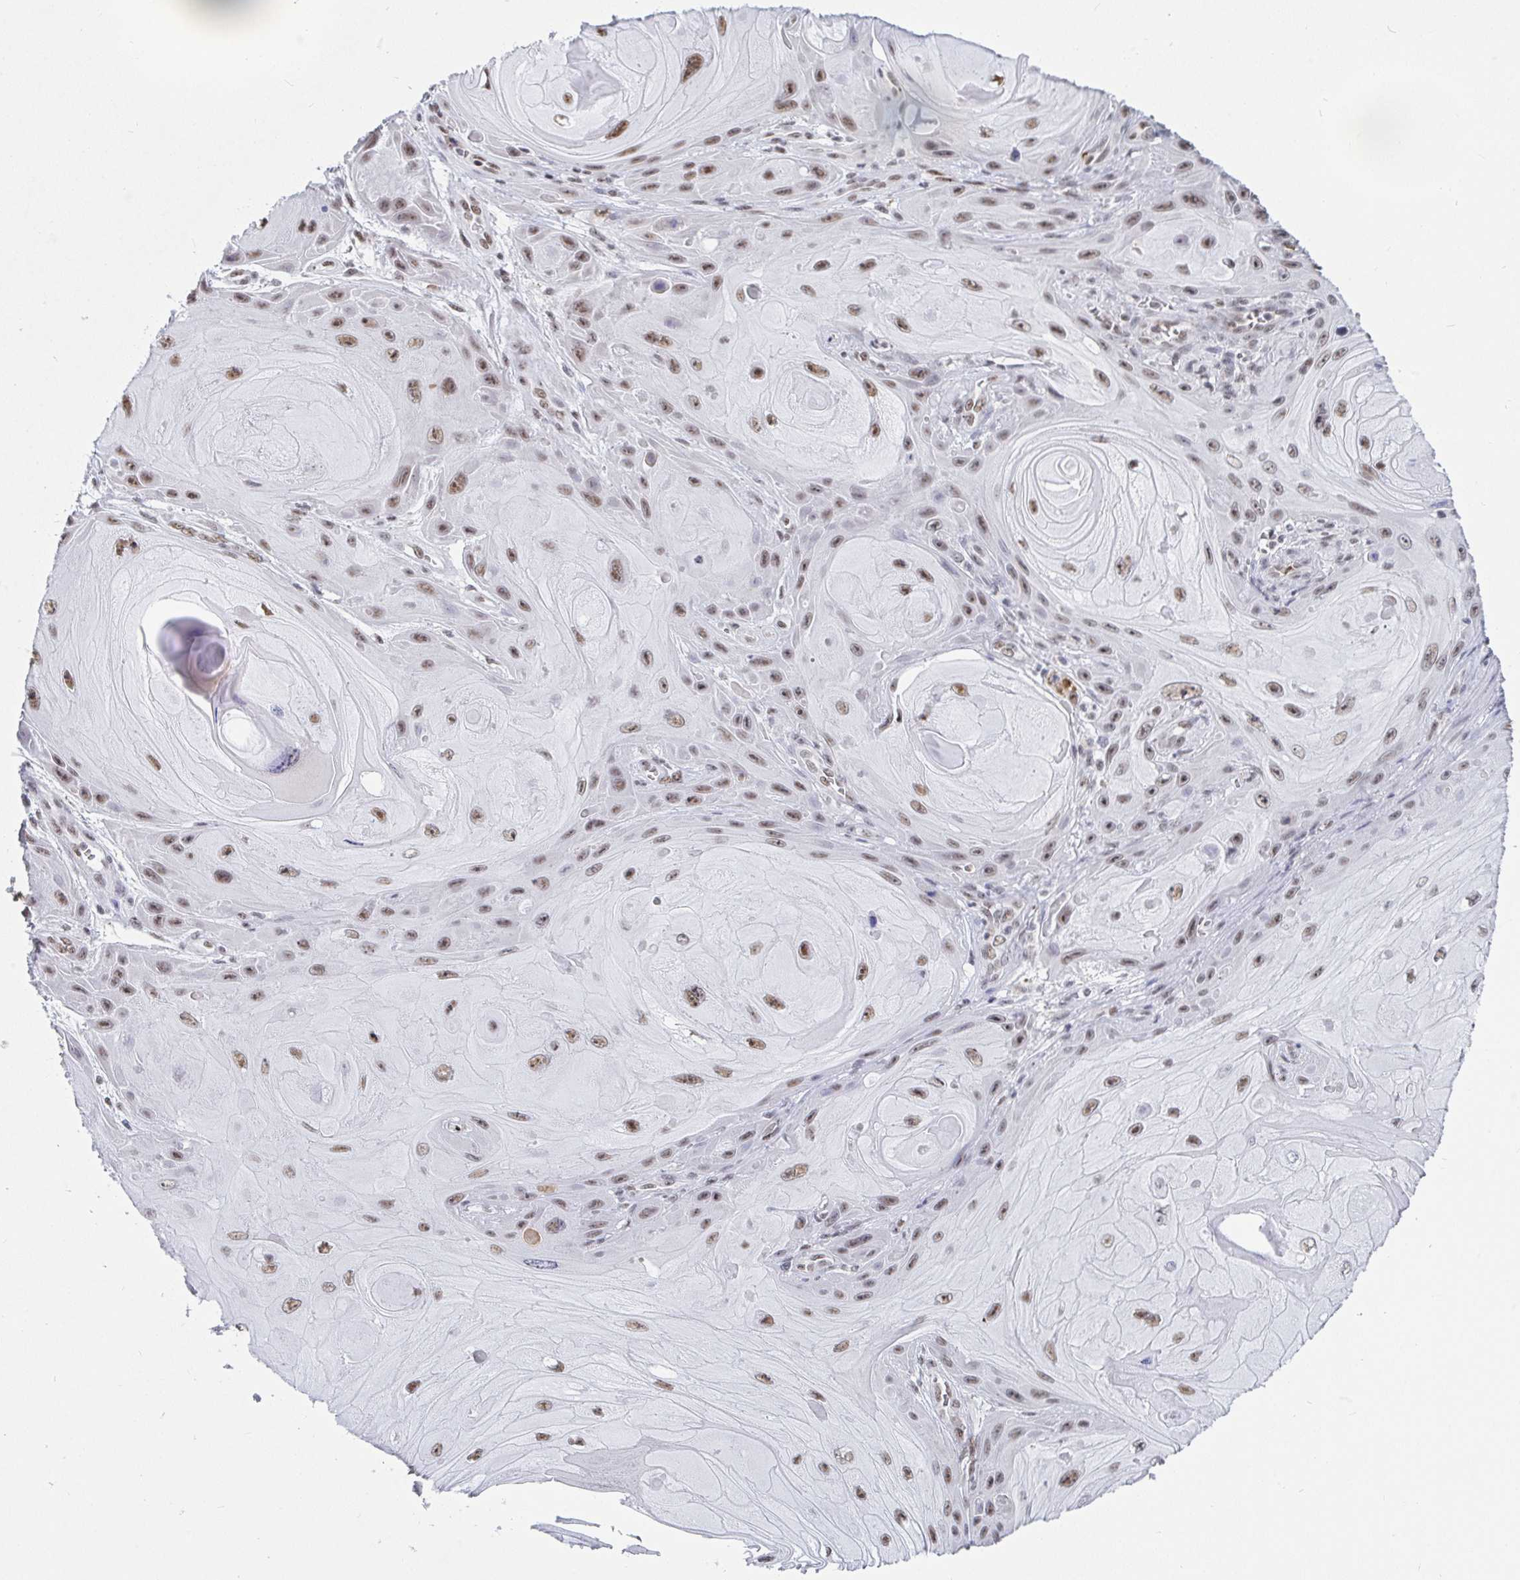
{"staining": {"intensity": "moderate", "quantity": ">75%", "location": "nuclear"}, "tissue": "skin cancer", "cell_type": "Tumor cells", "image_type": "cancer", "snomed": [{"axis": "morphology", "description": "Squamous cell carcinoma, NOS"}, {"axis": "topography", "description": "Skin"}], "caption": "Moderate nuclear protein expression is present in about >75% of tumor cells in skin cancer (squamous cell carcinoma).", "gene": "TRIP12", "patient": {"sex": "female", "age": 94}}